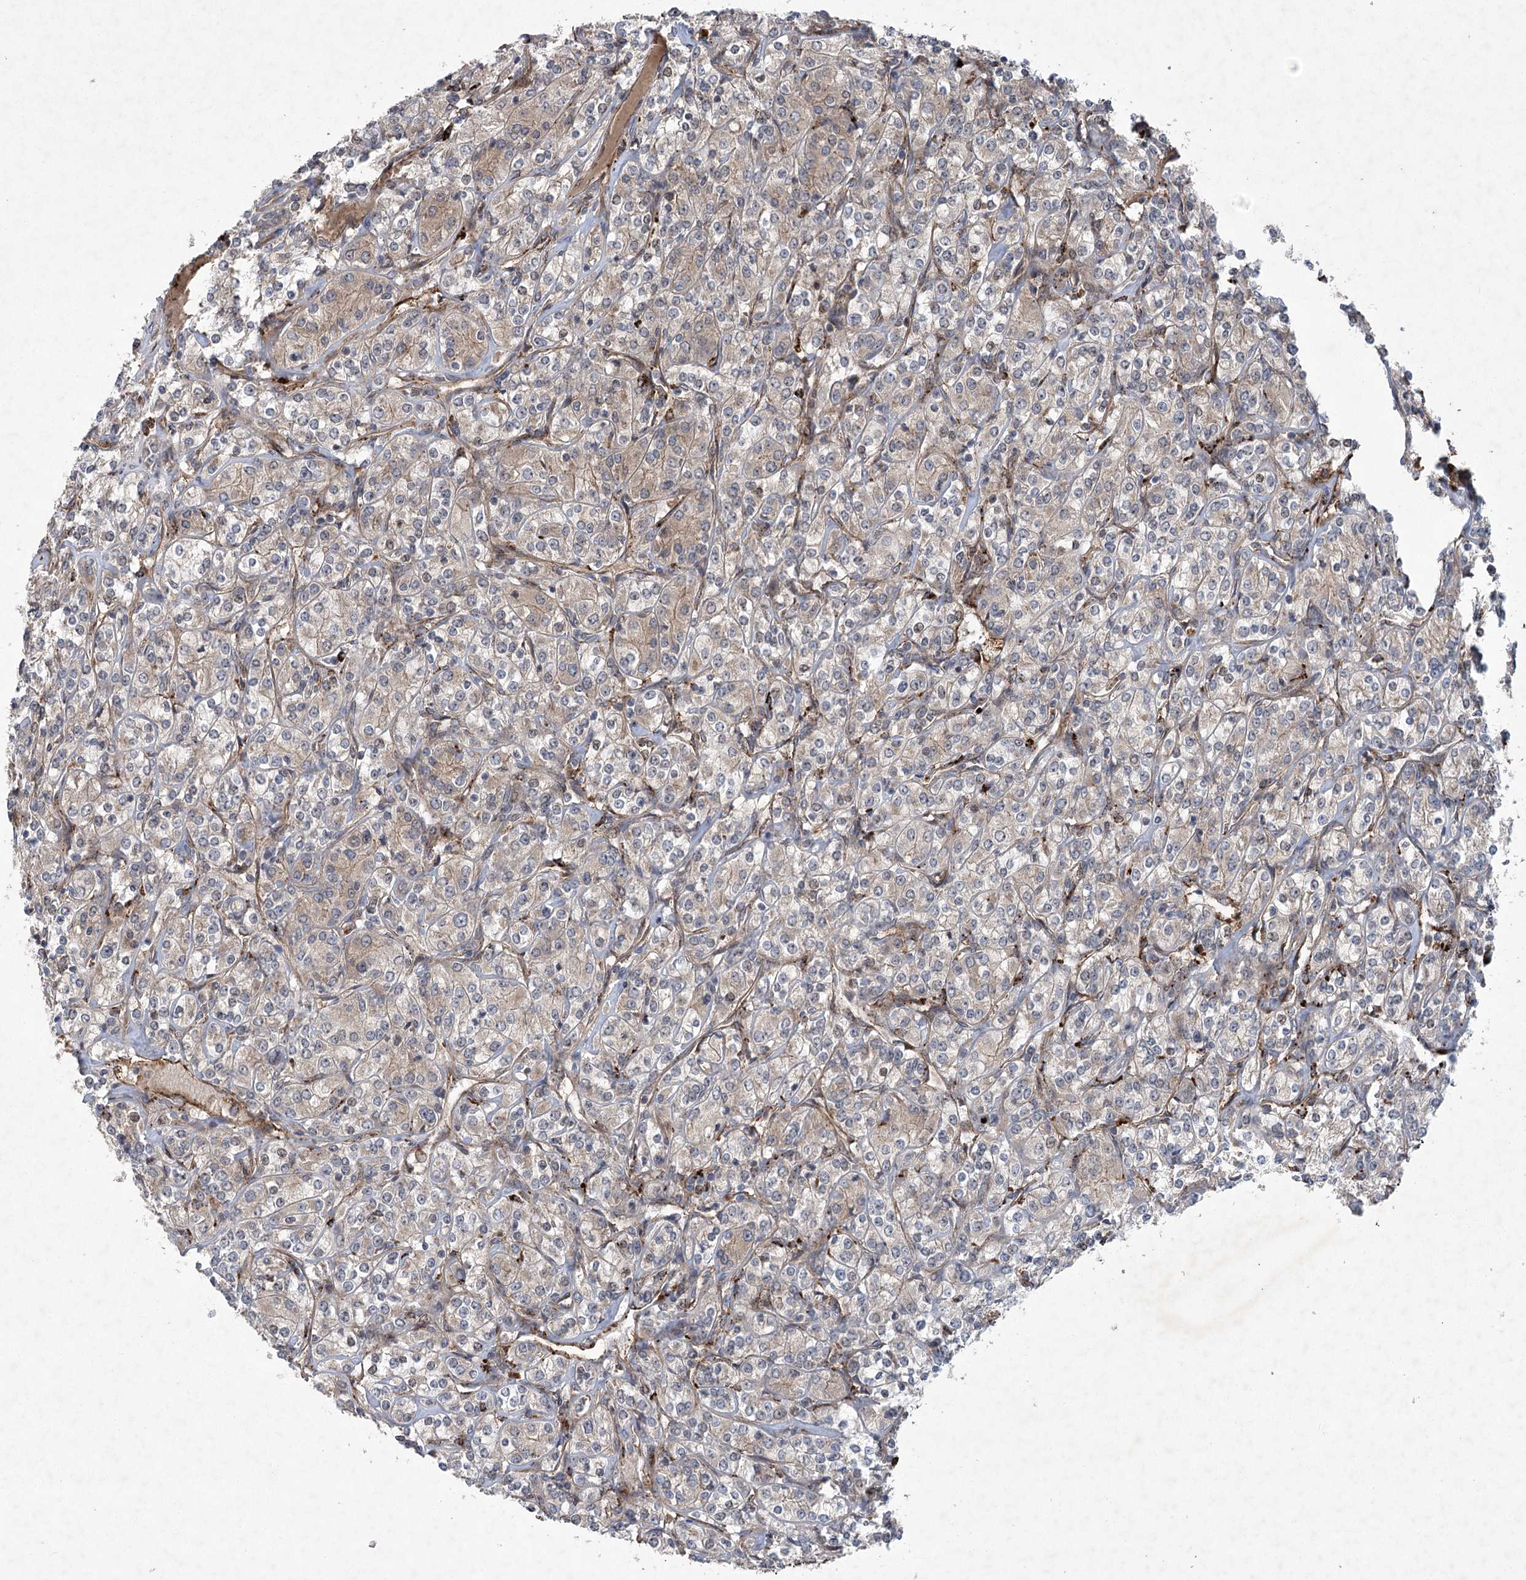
{"staining": {"intensity": "weak", "quantity": "<25%", "location": "cytoplasmic/membranous"}, "tissue": "renal cancer", "cell_type": "Tumor cells", "image_type": "cancer", "snomed": [{"axis": "morphology", "description": "Adenocarcinoma, NOS"}, {"axis": "topography", "description": "Kidney"}], "caption": "Micrograph shows no protein positivity in tumor cells of renal cancer tissue.", "gene": "METTL24", "patient": {"sex": "male", "age": 77}}